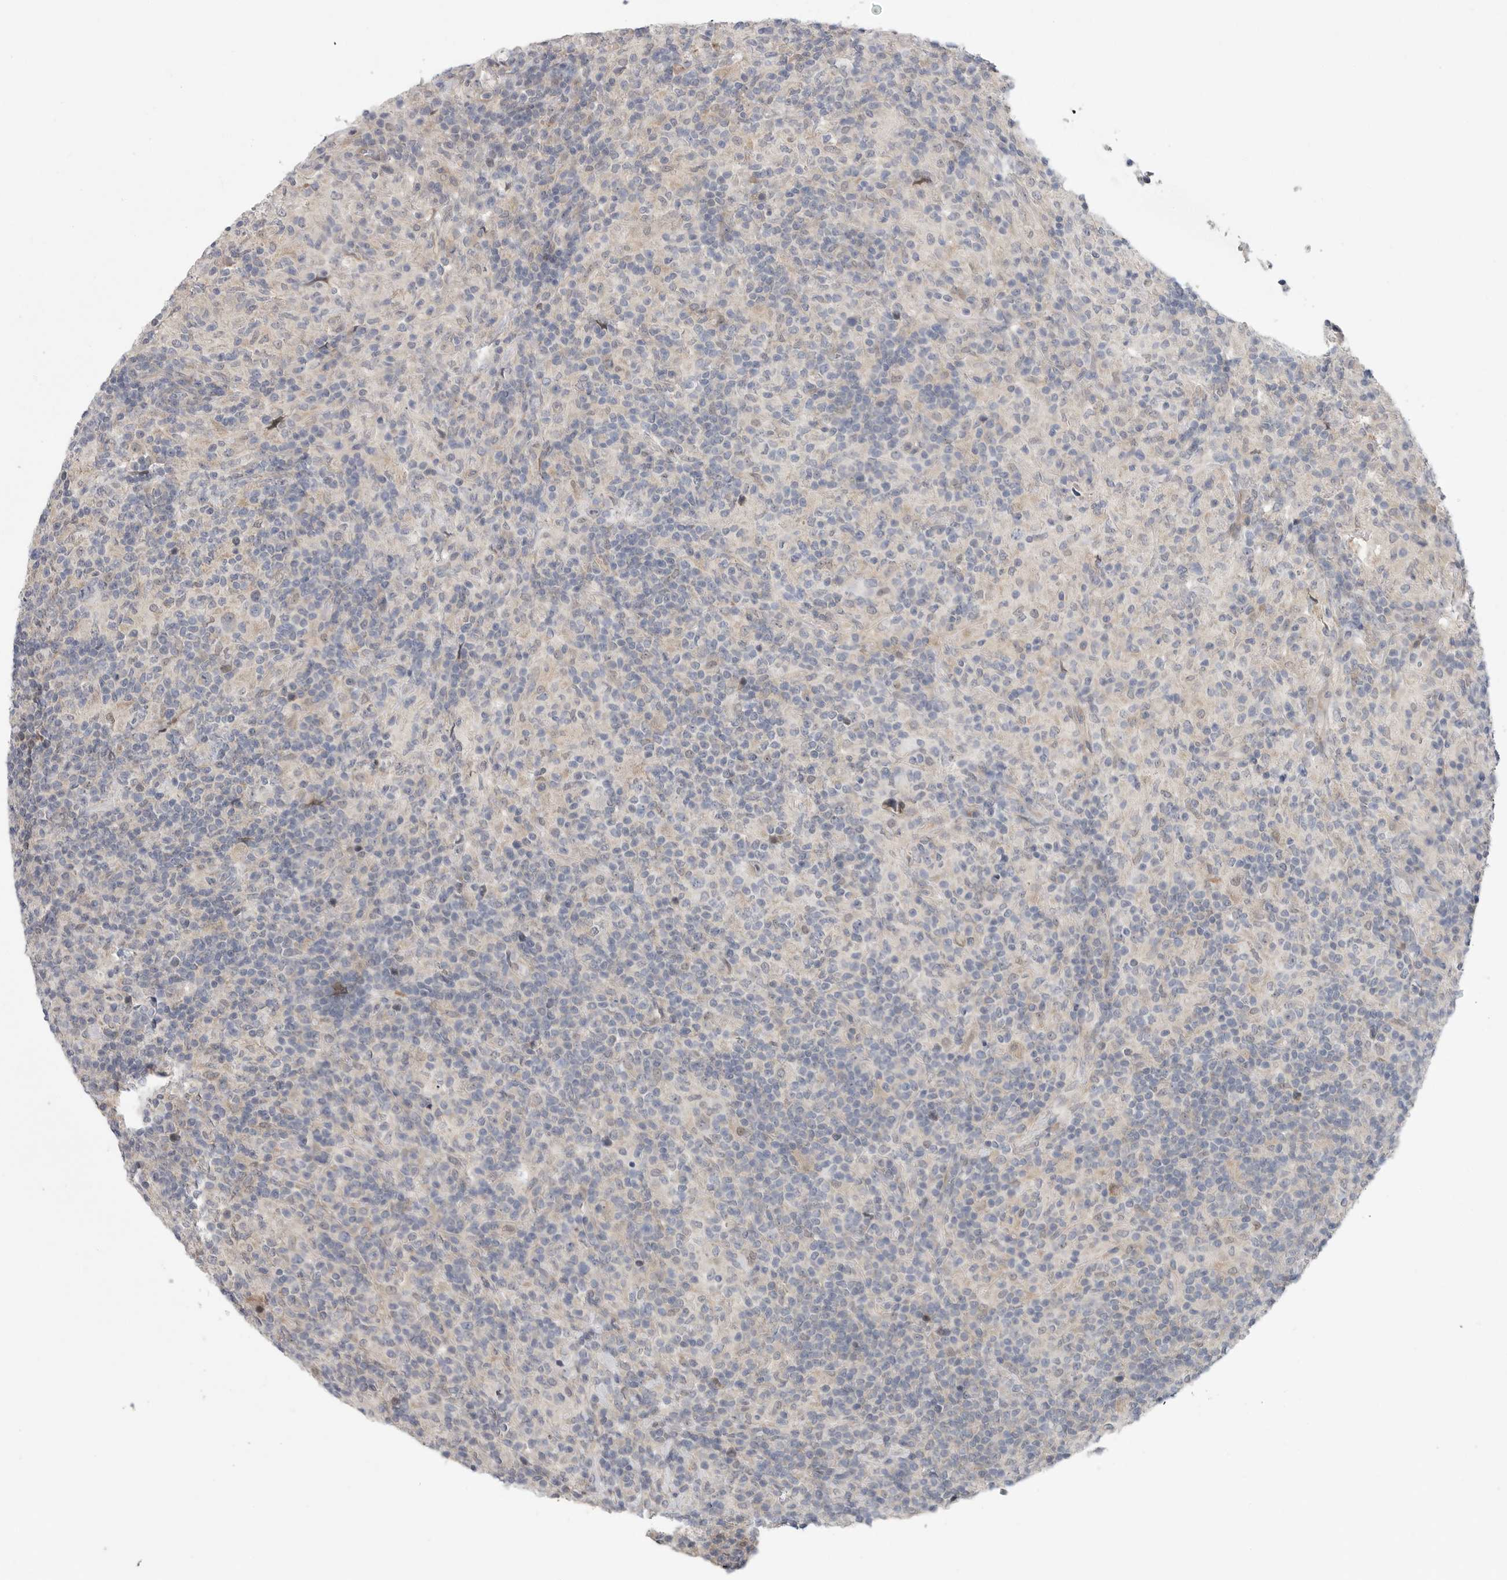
{"staining": {"intensity": "negative", "quantity": "none", "location": "none"}, "tissue": "lymphoma", "cell_type": "Tumor cells", "image_type": "cancer", "snomed": [{"axis": "morphology", "description": "Hodgkin's disease, NOS"}, {"axis": "topography", "description": "Lymph node"}], "caption": "Photomicrograph shows no protein positivity in tumor cells of Hodgkin's disease tissue.", "gene": "FBXO43", "patient": {"sex": "male", "age": 70}}